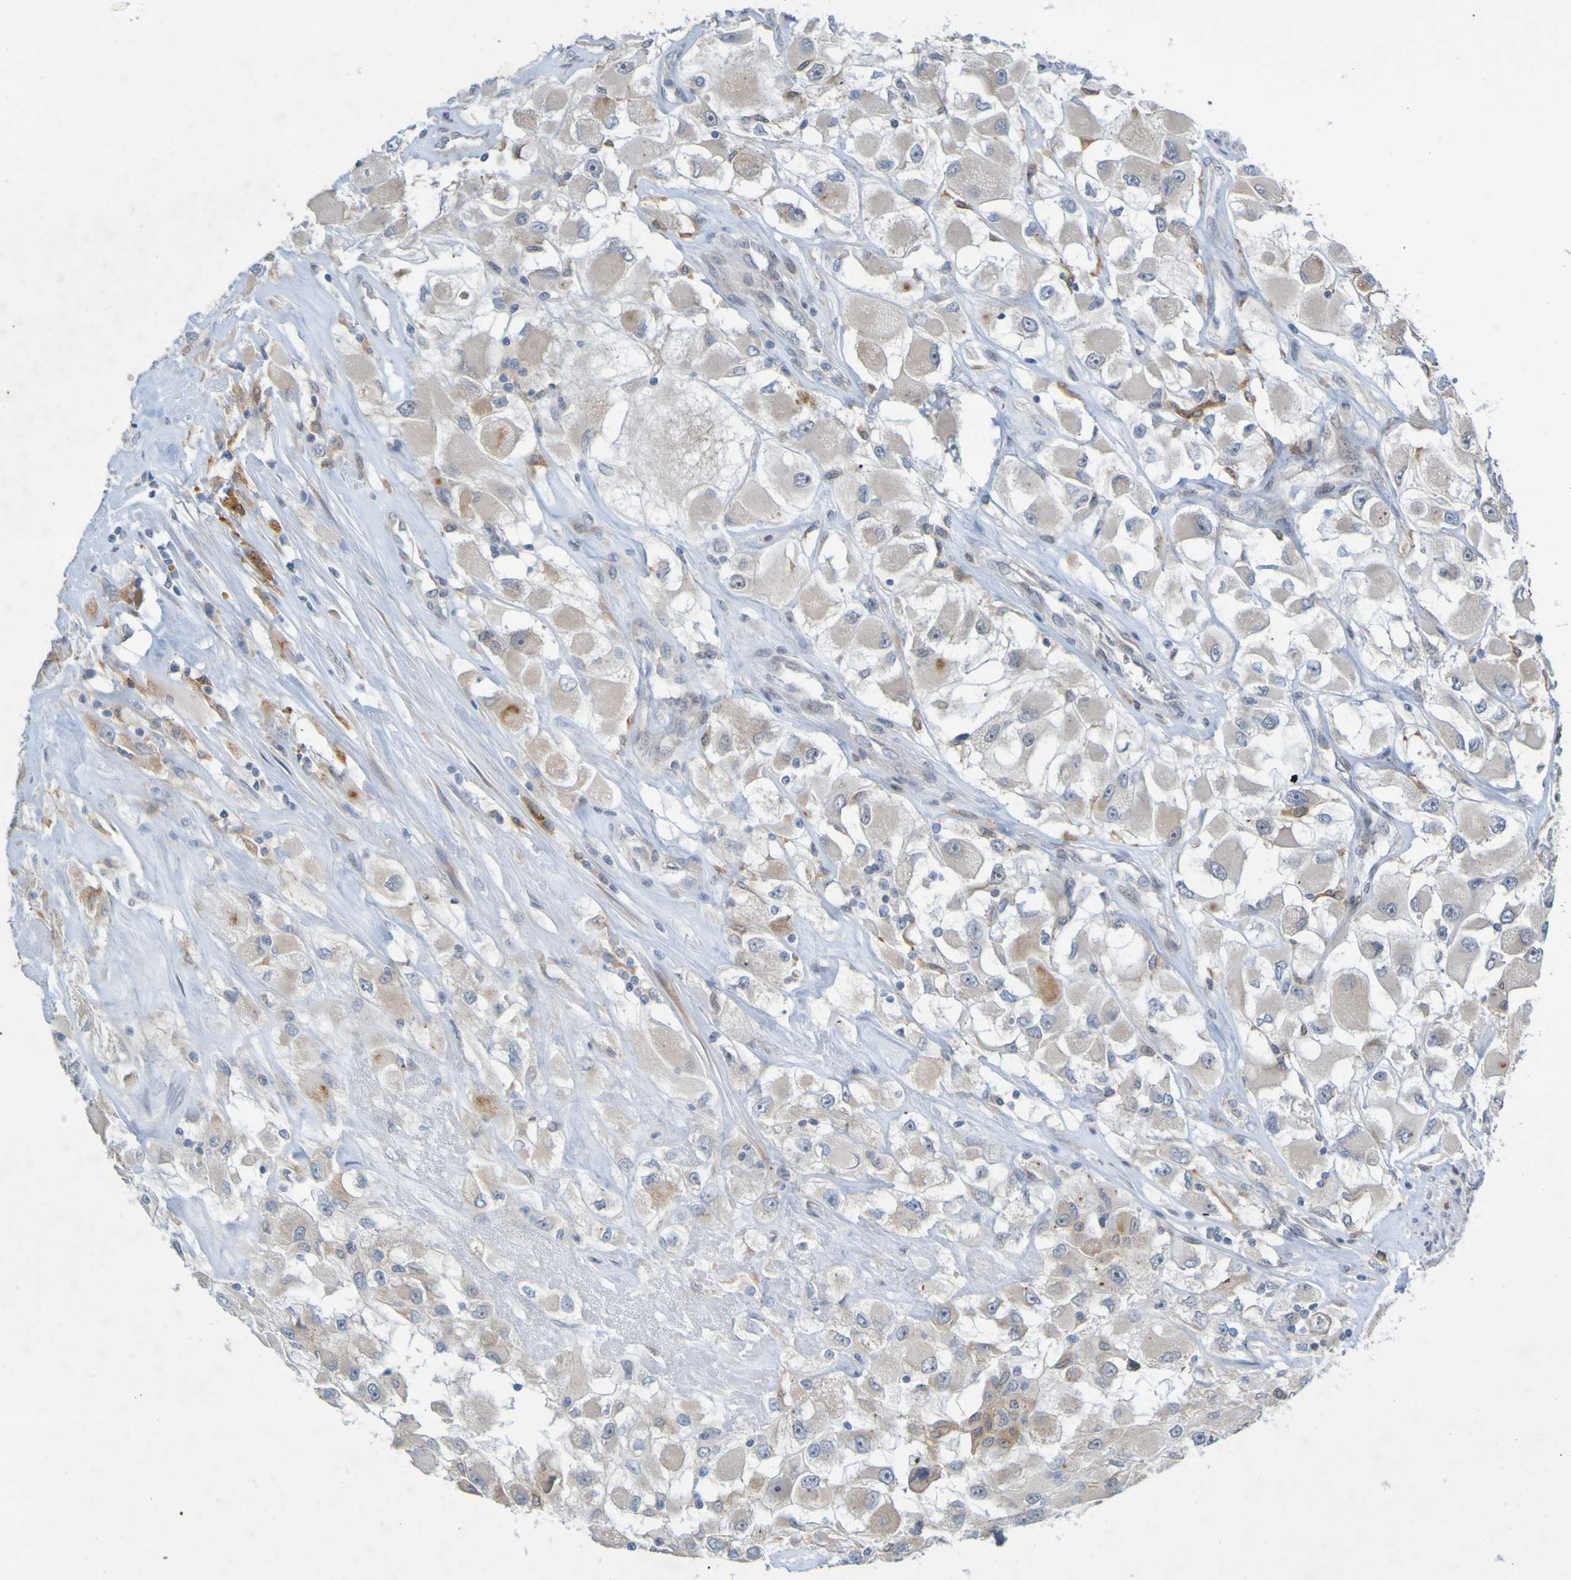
{"staining": {"intensity": "moderate", "quantity": "25%-75%", "location": "cytoplasmic/membranous"}, "tissue": "renal cancer", "cell_type": "Tumor cells", "image_type": "cancer", "snomed": [{"axis": "morphology", "description": "Adenocarcinoma, NOS"}, {"axis": "topography", "description": "Kidney"}], "caption": "This micrograph displays immunohistochemistry staining of human adenocarcinoma (renal), with medium moderate cytoplasmic/membranous staining in approximately 25%-75% of tumor cells.", "gene": "LILRB5", "patient": {"sex": "female", "age": 52}}